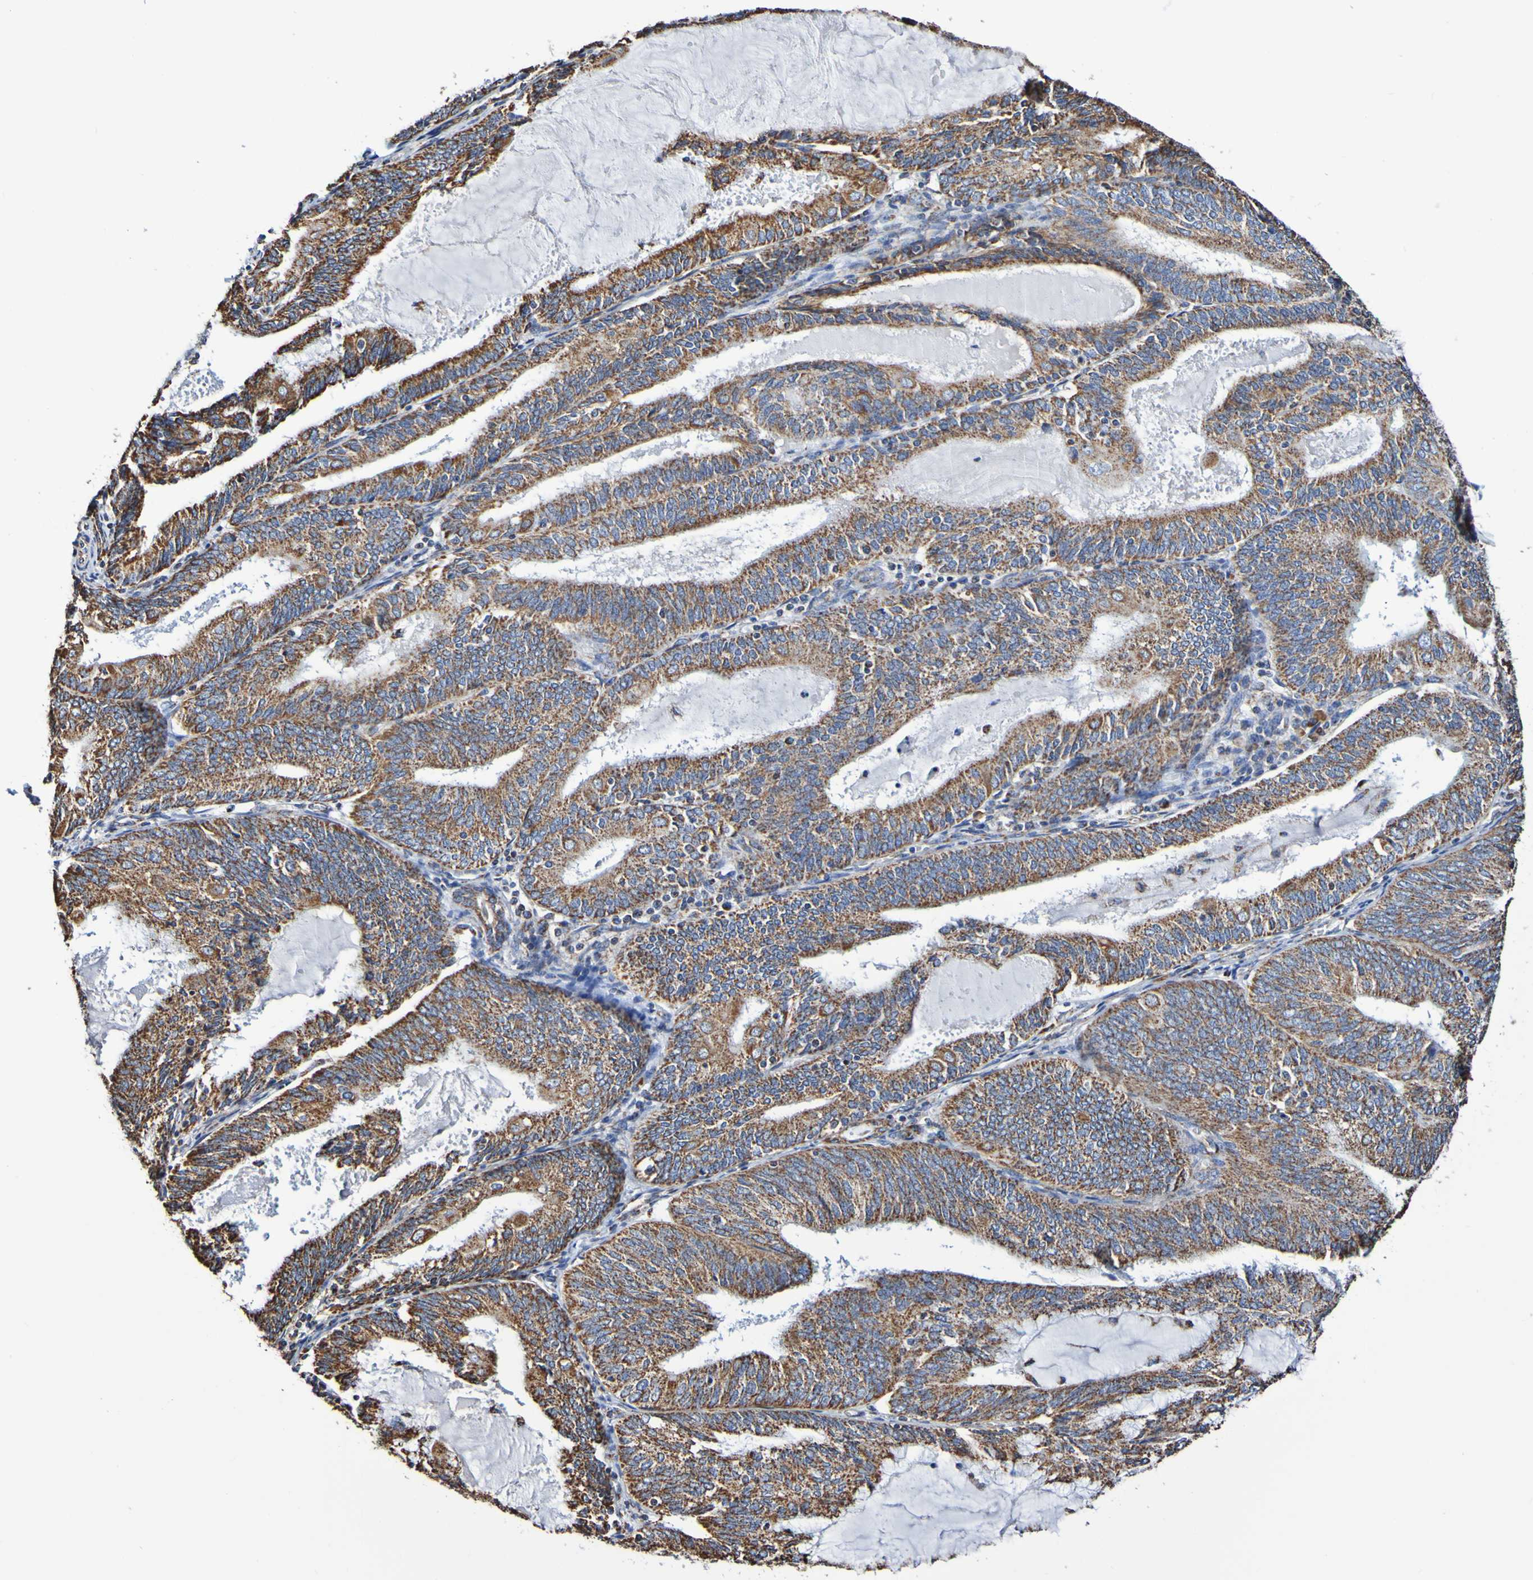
{"staining": {"intensity": "strong", "quantity": ">75%", "location": "cytoplasmic/membranous"}, "tissue": "endometrial cancer", "cell_type": "Tumor cells", "image_type": "cancer", "snomed": [{"axis": "morphology", "description": "Adenocarcinoma, NOS"}, {"axis": "topography", "description": "Endometrium"}], "caption": "Brown immunohistochemical staining in human endometrial cancer (adenocarcinoma) demonstrates strong cytoplasmic/membranous staining in approximately >75% of tumor cells.", "gene": "IL18R1", "patient": {"sex": "female", "age": 81}}